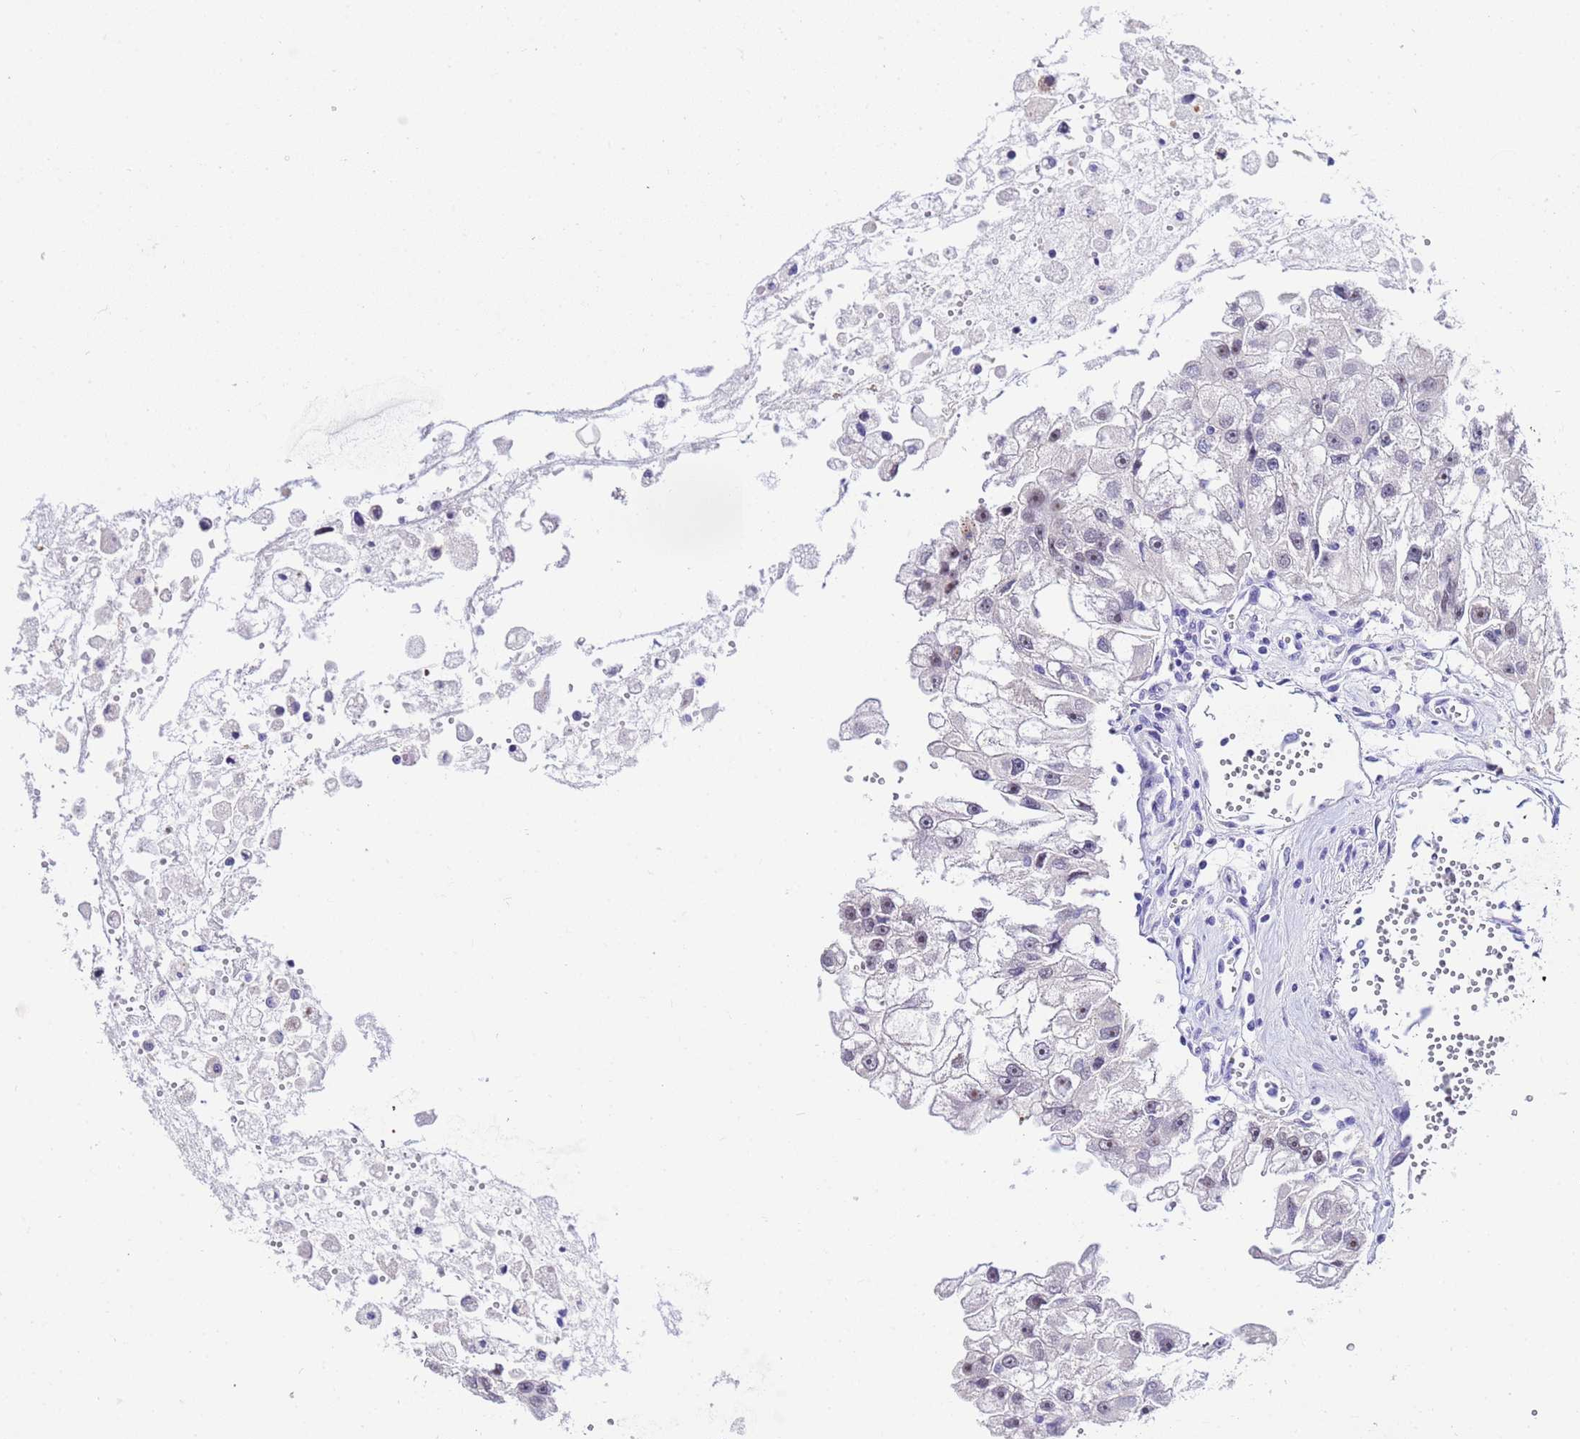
{"staining": {"intensity": "weak", "quantity": "<25%", "location": "nuclear"}, "tissue": "renal cancer", "cell_type": "Tumor cells", "image_type": "cancer", "snomed": [{"axis": "morphology", "description": "Adenocarcinoma, NOS"}, {"axis": "topography", "description": "Kidney"}], "caption": "Tumor cells are negative for protein expression in human renal cancer.", "gene": "ACTL6B", "patient": {"sex": "male", "age": 63}}